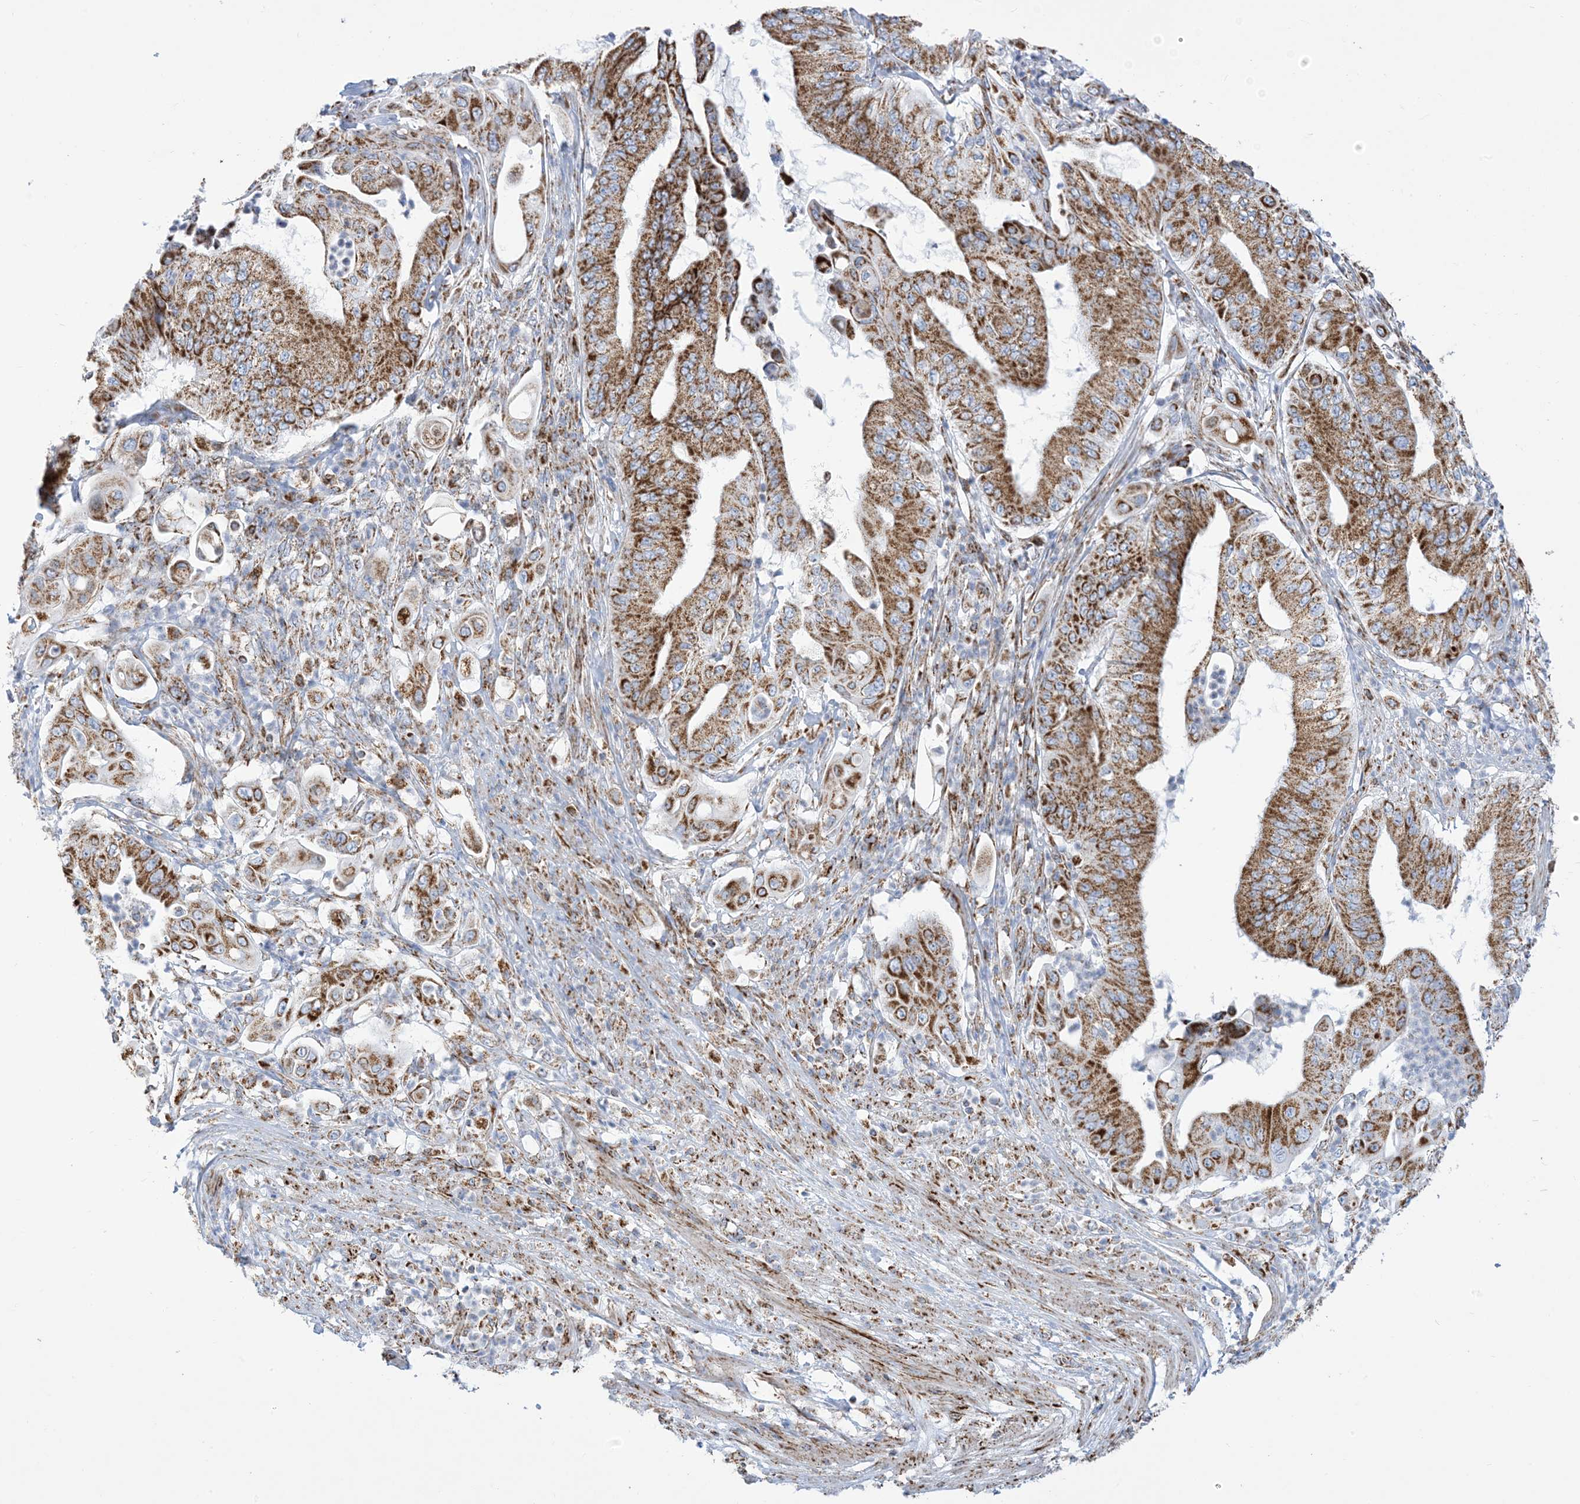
{"staining": {"intensity": "strong", "quantity": ">75%", "location": "cytoplasmic/membranous"}, "tissue": "pancreatic cancer", "cell_type": "Tumor cells", "image_type": "cancer", "snomed": [{"axis": "morphology", "description": "Adenocarcinoma, NOS"}, {"axis": "topography", "description": "Pancreas"}], "caption": "IHC photomicrograph of neoplastic tissue: pancreatic cancer stained using immunohistochemistry reveals high levels of strong protein expression localized specifically in the cytoplasmic/membranous of tumor cells, appearing as a cytoplasmic/membranous brown color.", "gene": "SAMM50", "patient": {"sex": "female", "age": 77}}